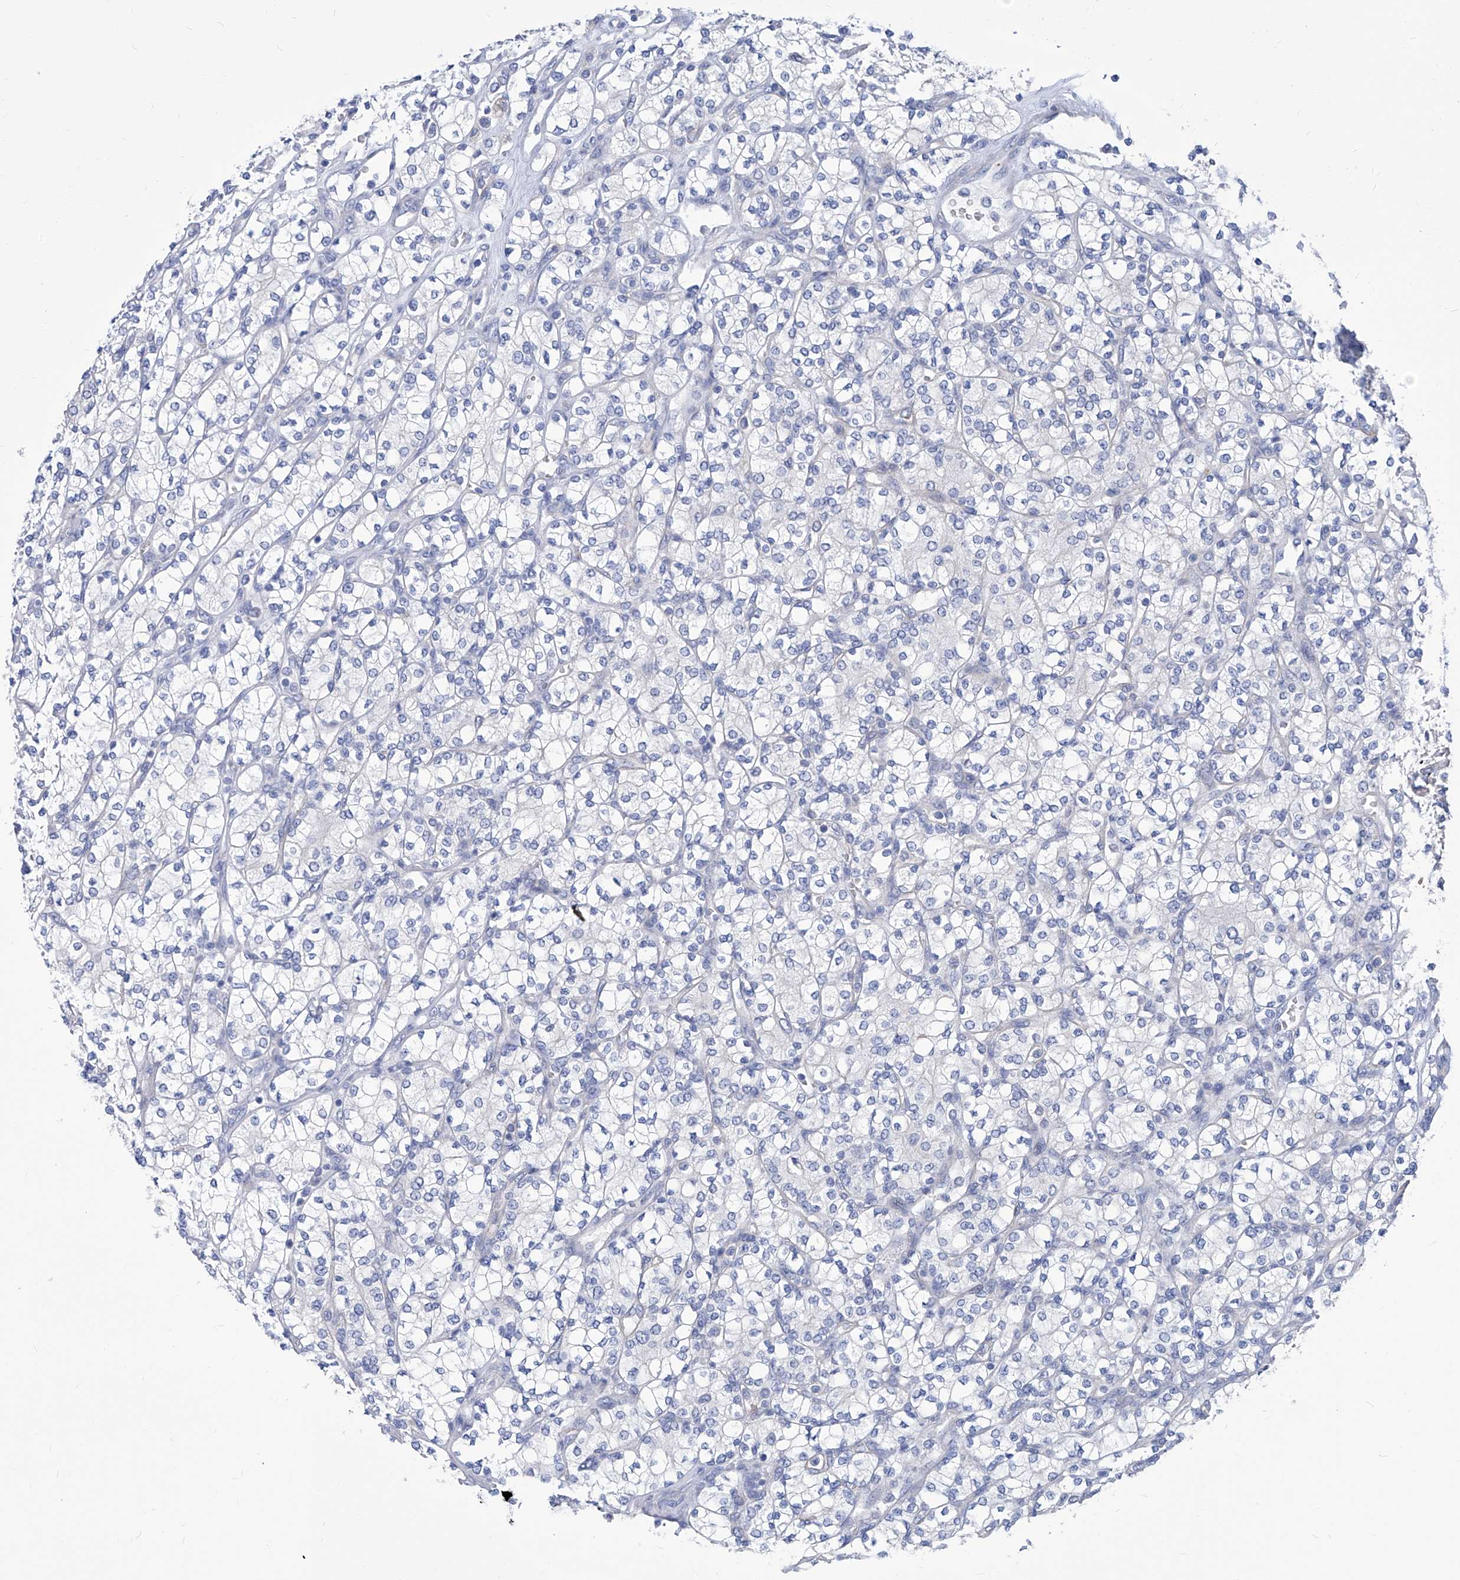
{"staining": {"intensity": "negative", "quantity": "none", "location": "none"}, "tissue": "renal cancer", "cell_type": "Tumor cells", "image_type": "cancer", "snomed": [{"axis": "morphology", "description": "Adenocarcinoma, NOS"}, {"axis": "topography", "description": "Kidney"}], "caption": "DAB (3,3'-diaminobenzidine) immunohistochemical staining of renal adenocarcinoma shows no significant positivity in tumor cells.", "gene": "SMS", "patient": {"sex": "male", "age": 77}}